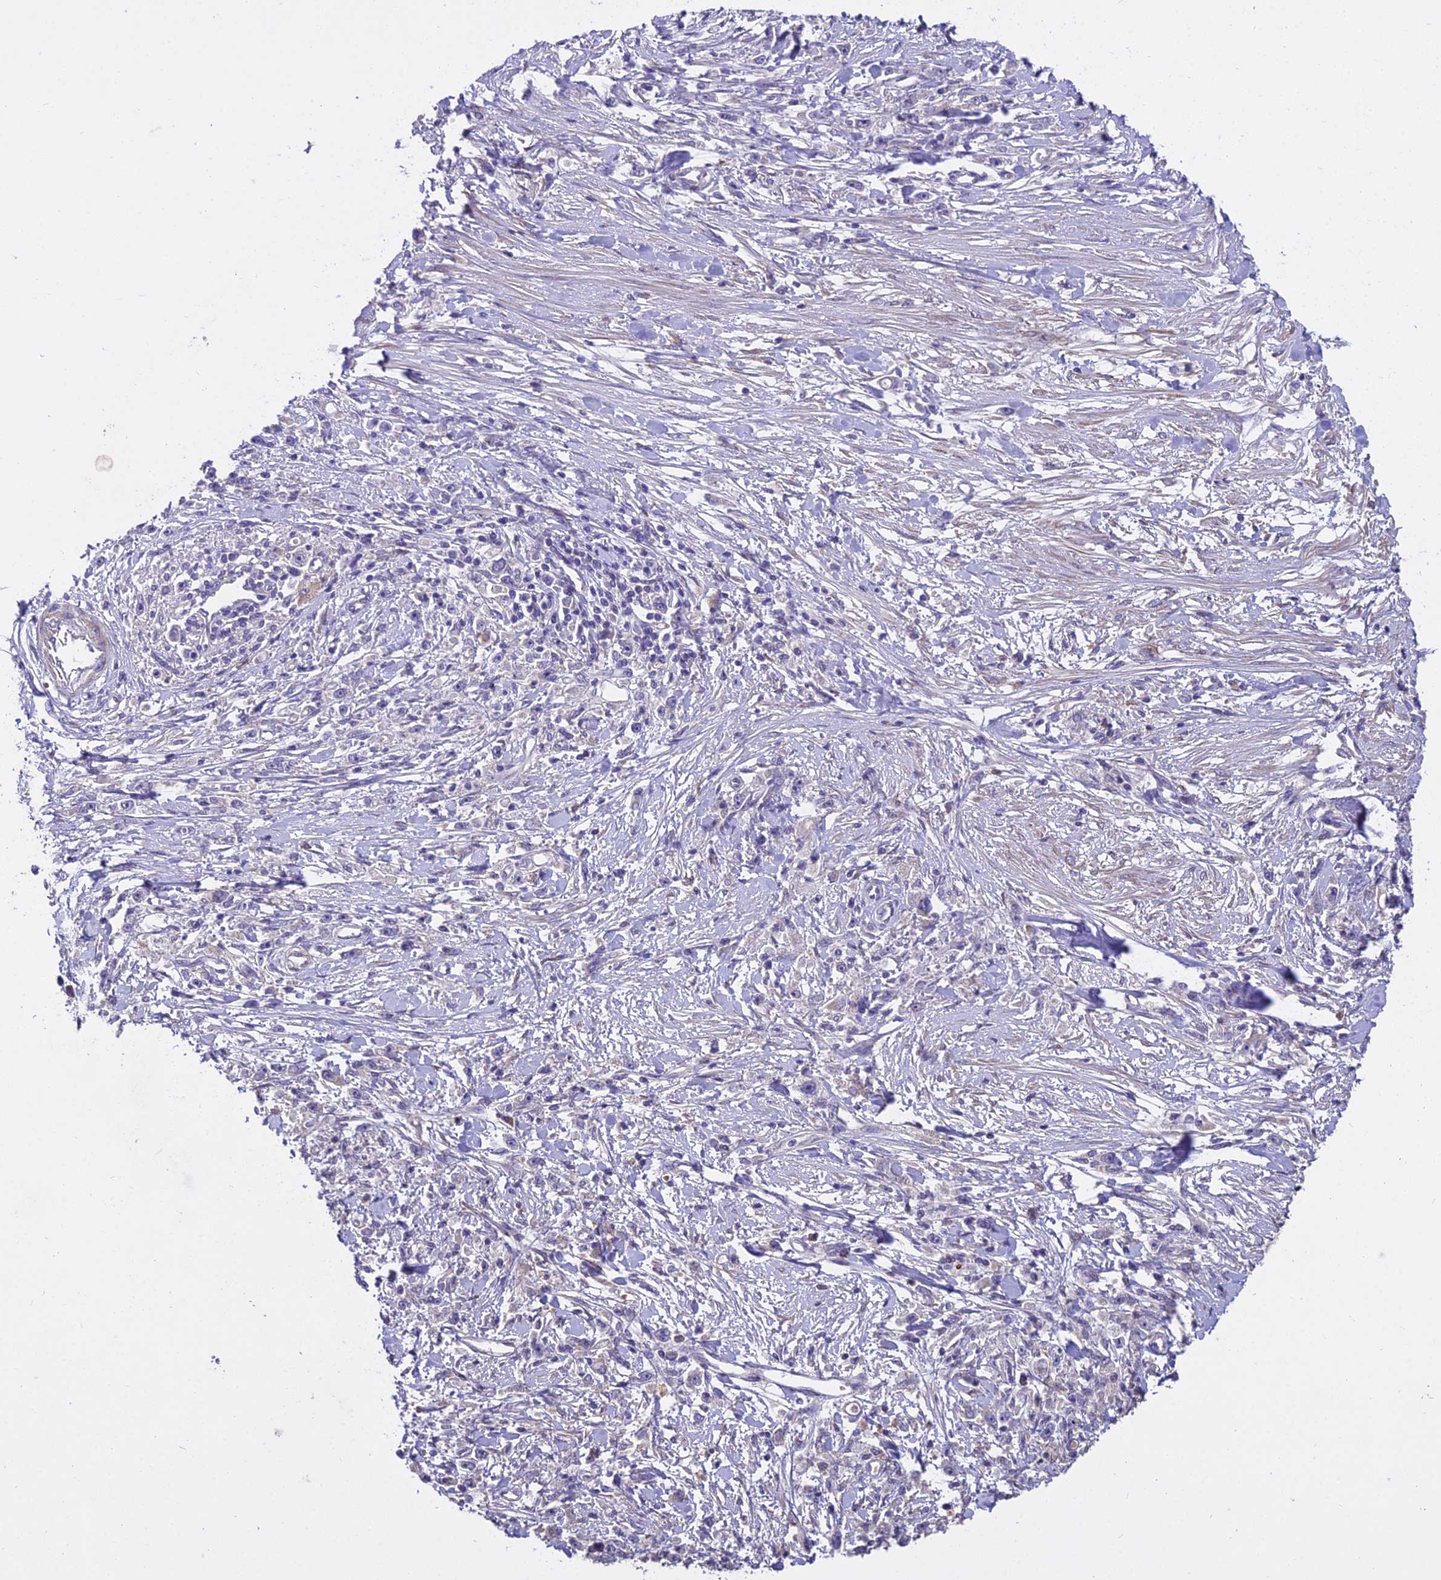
{"staining": {"intensity": "negative", "quantity": "none", "location": "none"}, "tissue": "stomach cancer", "cell_type": "Tumor cells", "image_type": "cancer", "snomed": [{"axis": "morphology", "description": "Adenocarcinoma, NOS"}, {"axis": "topography", "description": "Stomach"}], "caption": "Immunohistochemistry image of neoplastic tissue: human stomach adenocarcinoma stained with DAB (3,3'-diaminobenzidine) shows no significant protein expression in tumor cells.", "gene": "CENPL", "patient": {"sex": "female", "age": 59}}